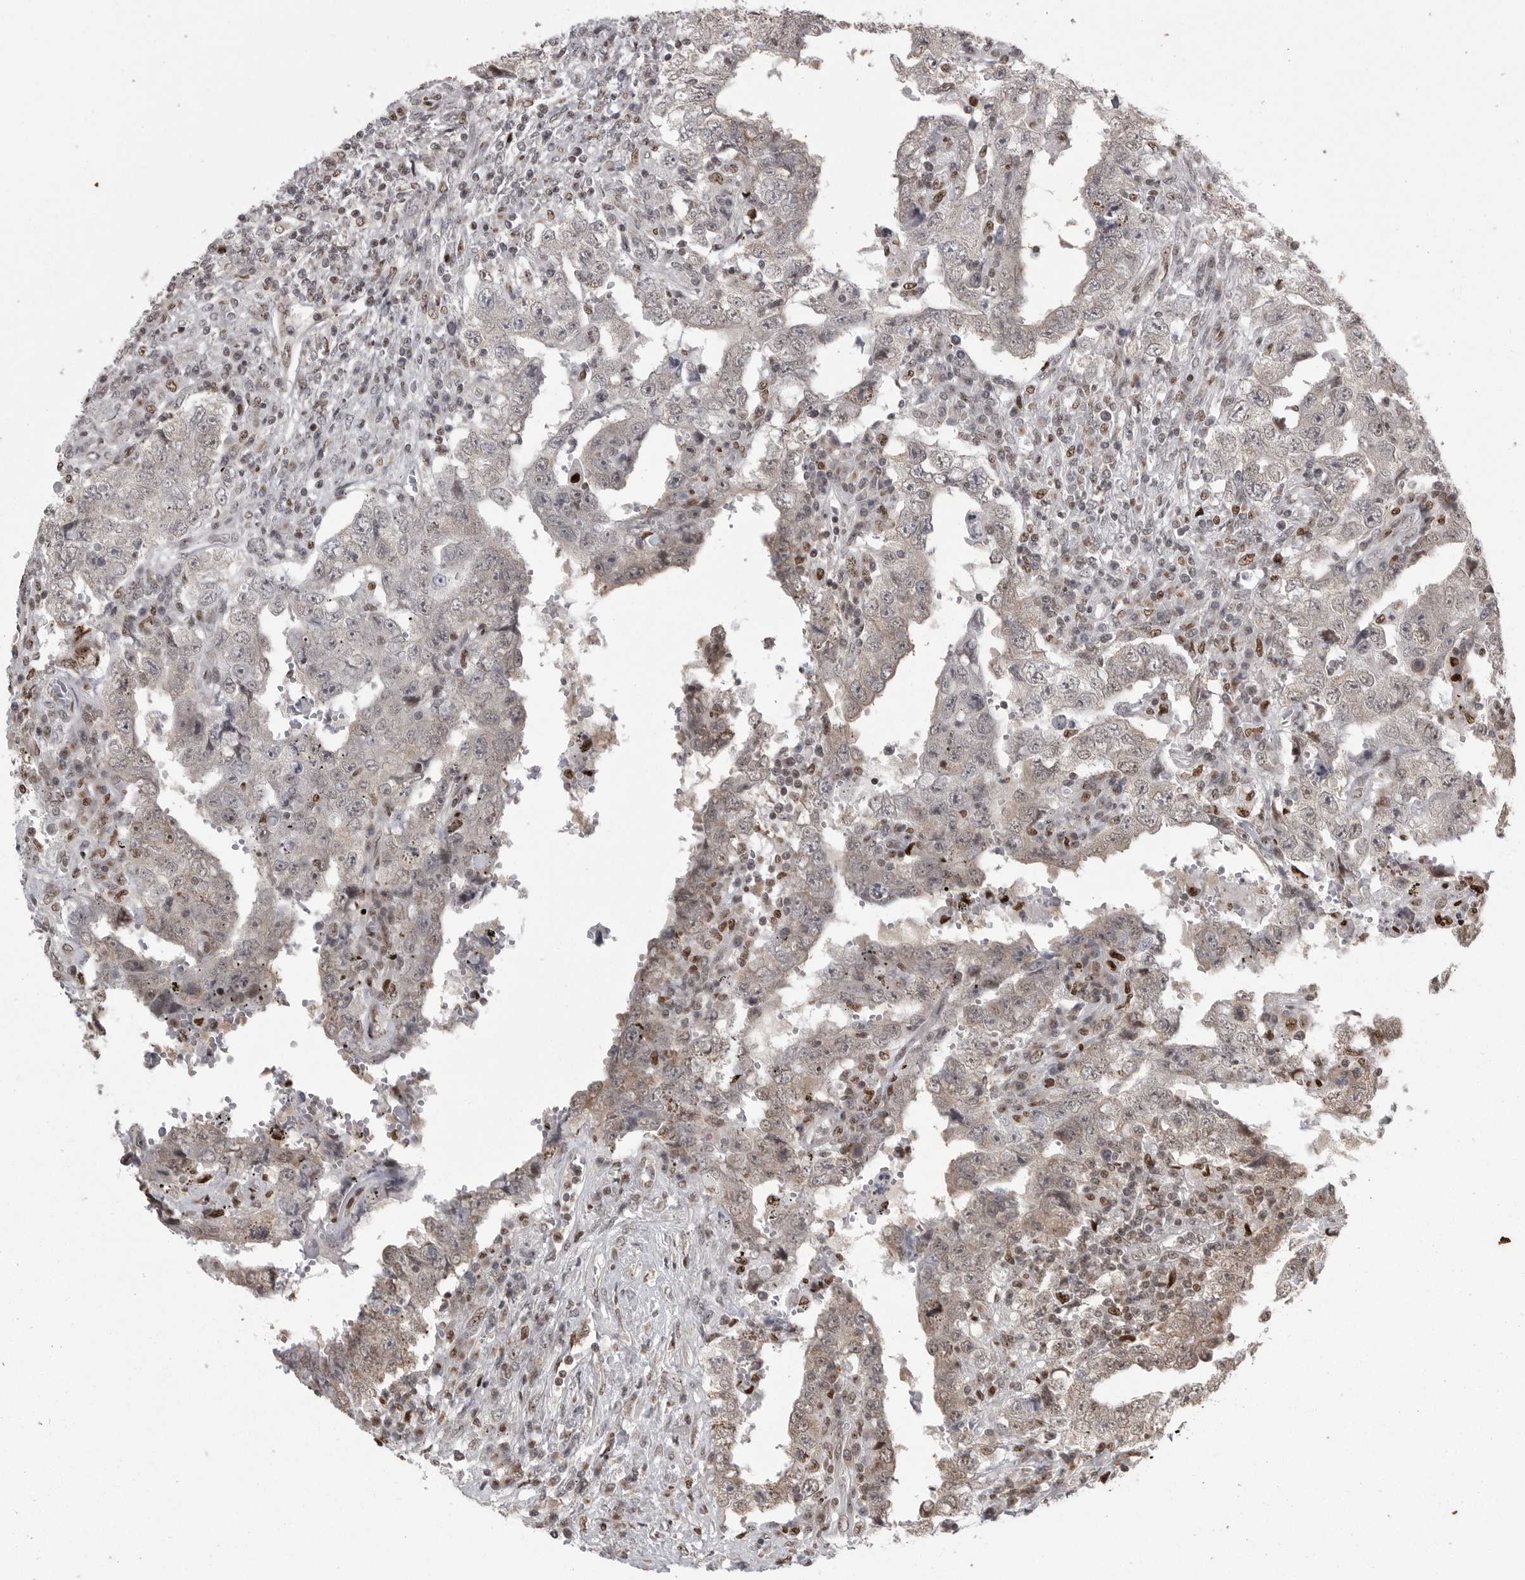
{"staining": {"intensity": "weak", "quantity": "<25%", "location": "nuclear"}, "tissue": "testis cancer", "cell_type": "Tumor cells", "image_type": "cancer", "snomed": [{"axis": "morphology", "description": "Carcinoma, Embryonal, NOS"}, {"axis": "topography", "description": "Testis"}], "caption": "Human testis cancer stained for a protein using immunohistochemistry shows no expression in tumor cells.", "gene": "YAF2", "patient": {"sex": "male", "age": 26}}